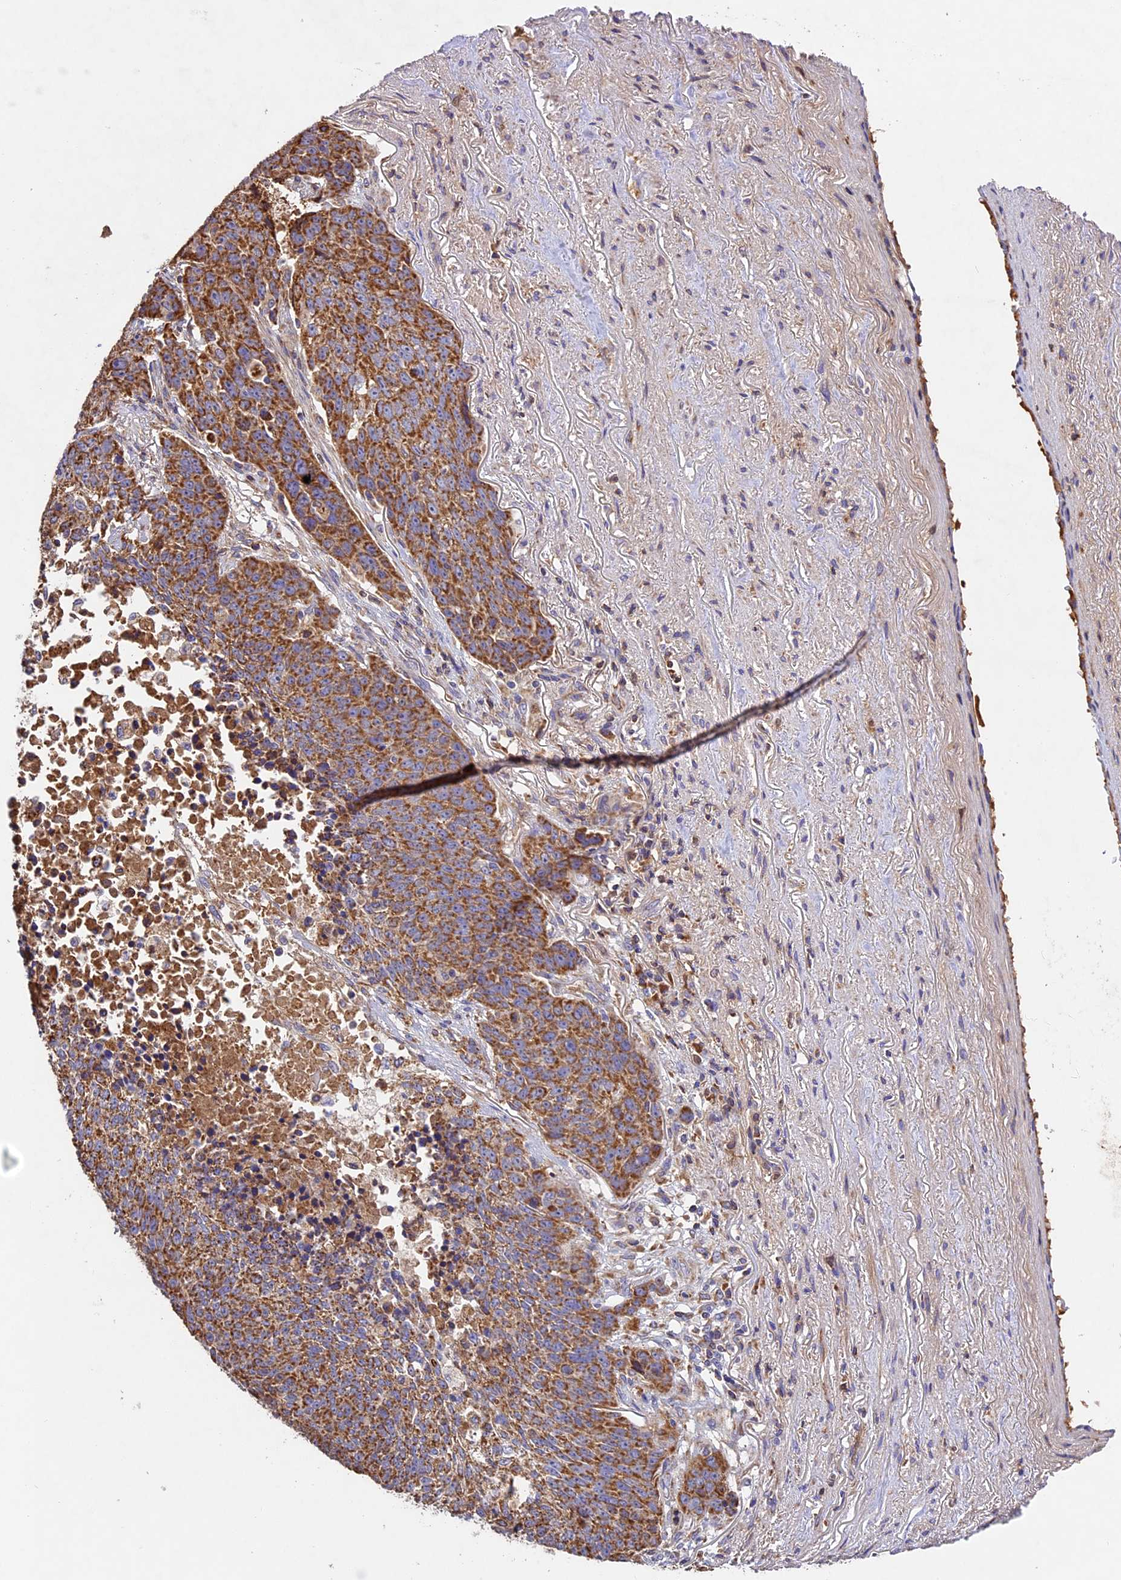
{"staining": {"intensity": "moderate", "quantity": ">75%", "location": "cytoplasmic/membranous"}, "tissue": "lung cancer", "cell_type": "Tumor cells", "image_type": "cancer", "snomed": [{"axis": "morphology", "description": "Normal tissue, NOS"}, {"axis": "morphology", "description": "Squamous cell carcinoma, NOS"}, {"axis": "topography", "description": "Lymph node"}, {"axis": "topography", "description": "Lung"}], "caption": "IHC photomicrograph of lung cancer stained for a protein (brown), which shows medium levels of moderate cytoplasmic/membranous positivity in approximately >75% of tumor cells.", "gene": "OCEL1", "patient": {"sex": "male", "age": 66}}